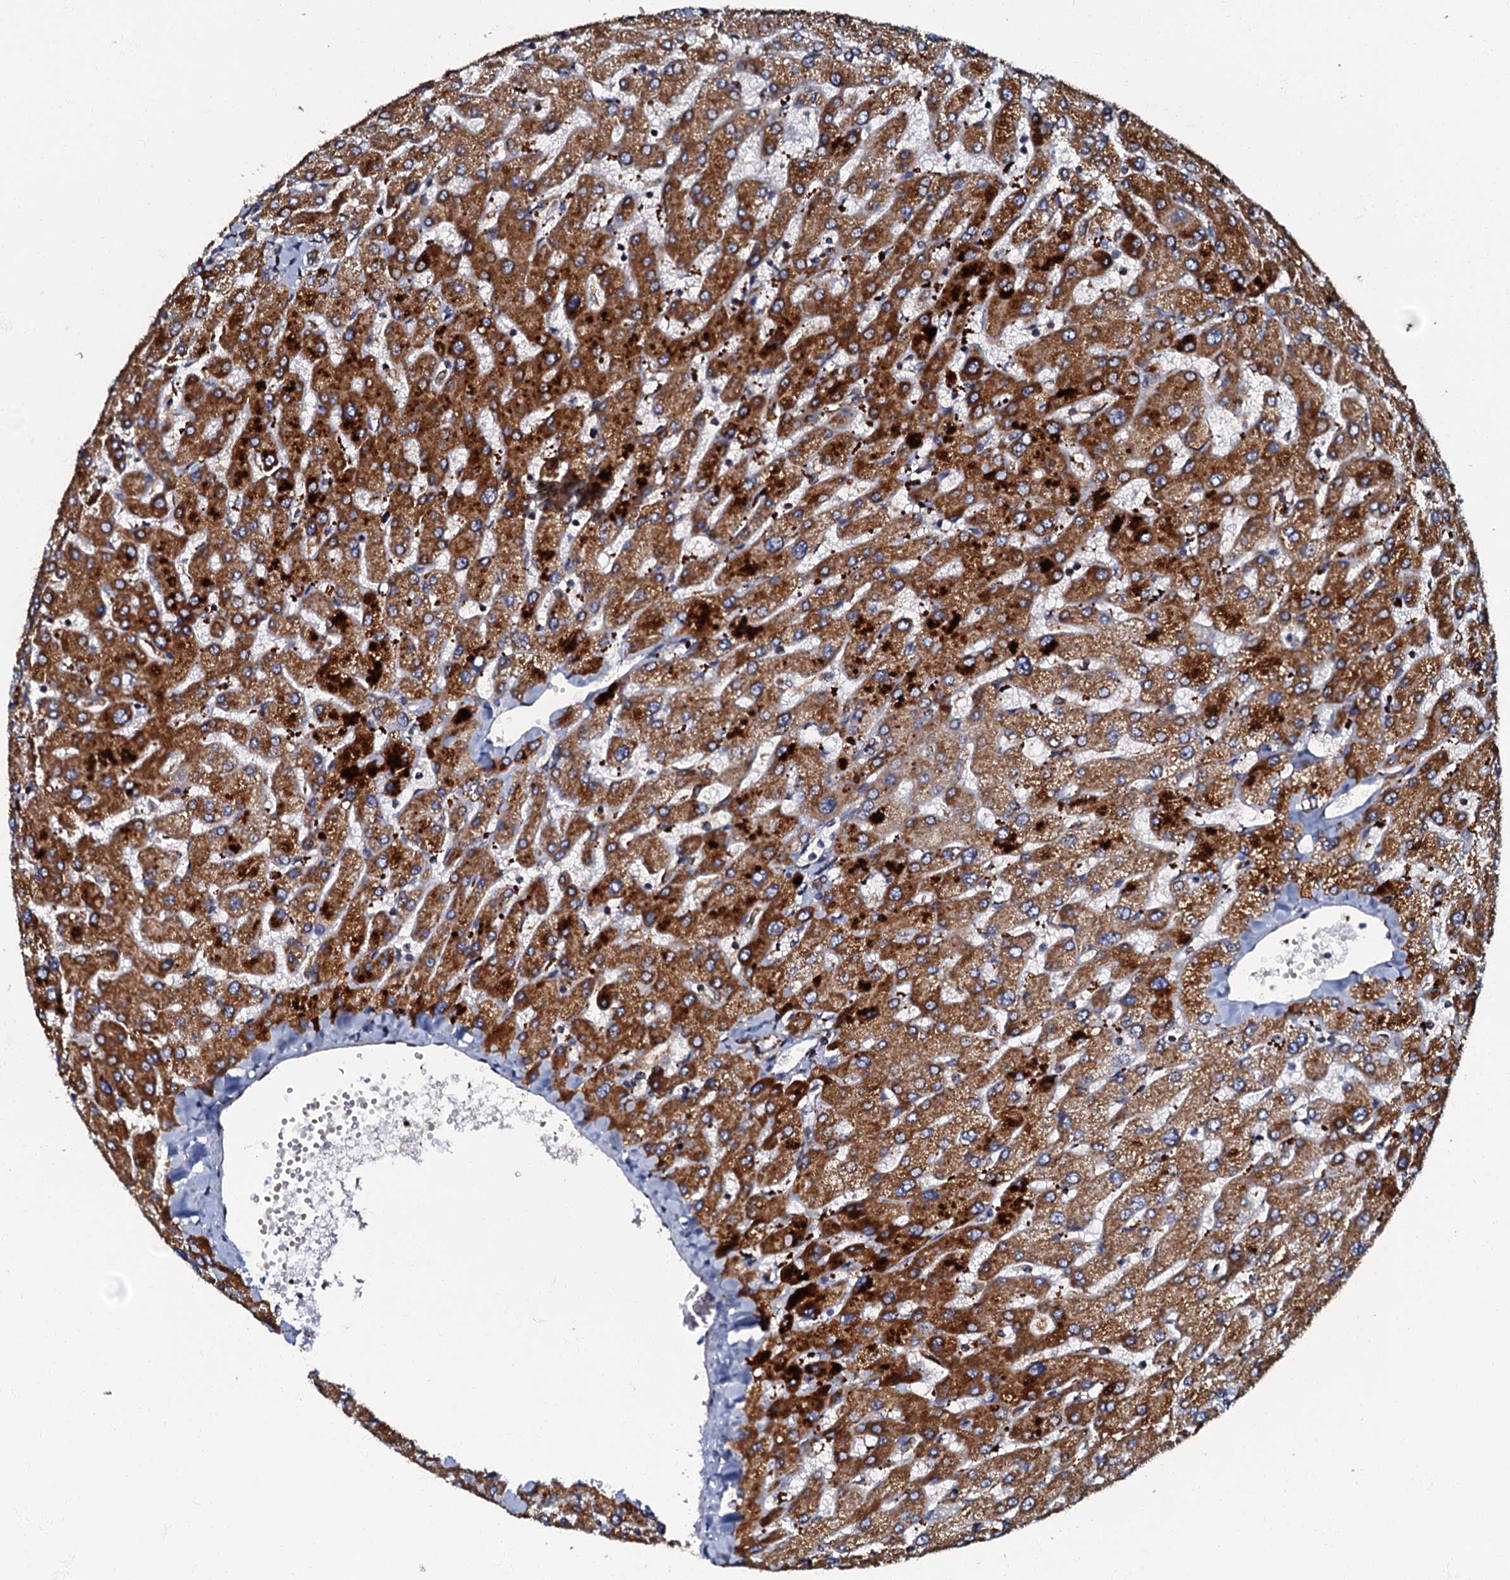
{"staining": {"intensity": "moderate", "quantity": "25%-75%", "location": "cytoplasmic/membranous"}, "tissue": "liver", "cell_type": "Cholangiocytes", "image_type": "normal", "snomed": [{"axis": "morphology", "description": "Normal tissue, NOS"}, {"axis": "topography", "description": "Liver"}], "caption": "Immunohistochemistry (DAB) staining of benign human liver exhibits moderate cytoplasmic/membranous protein expression in approximately 25%-75% of cholangiocytes.", "gene": "NDUFA12", "patient": {"sex": "male", "age": 55}}